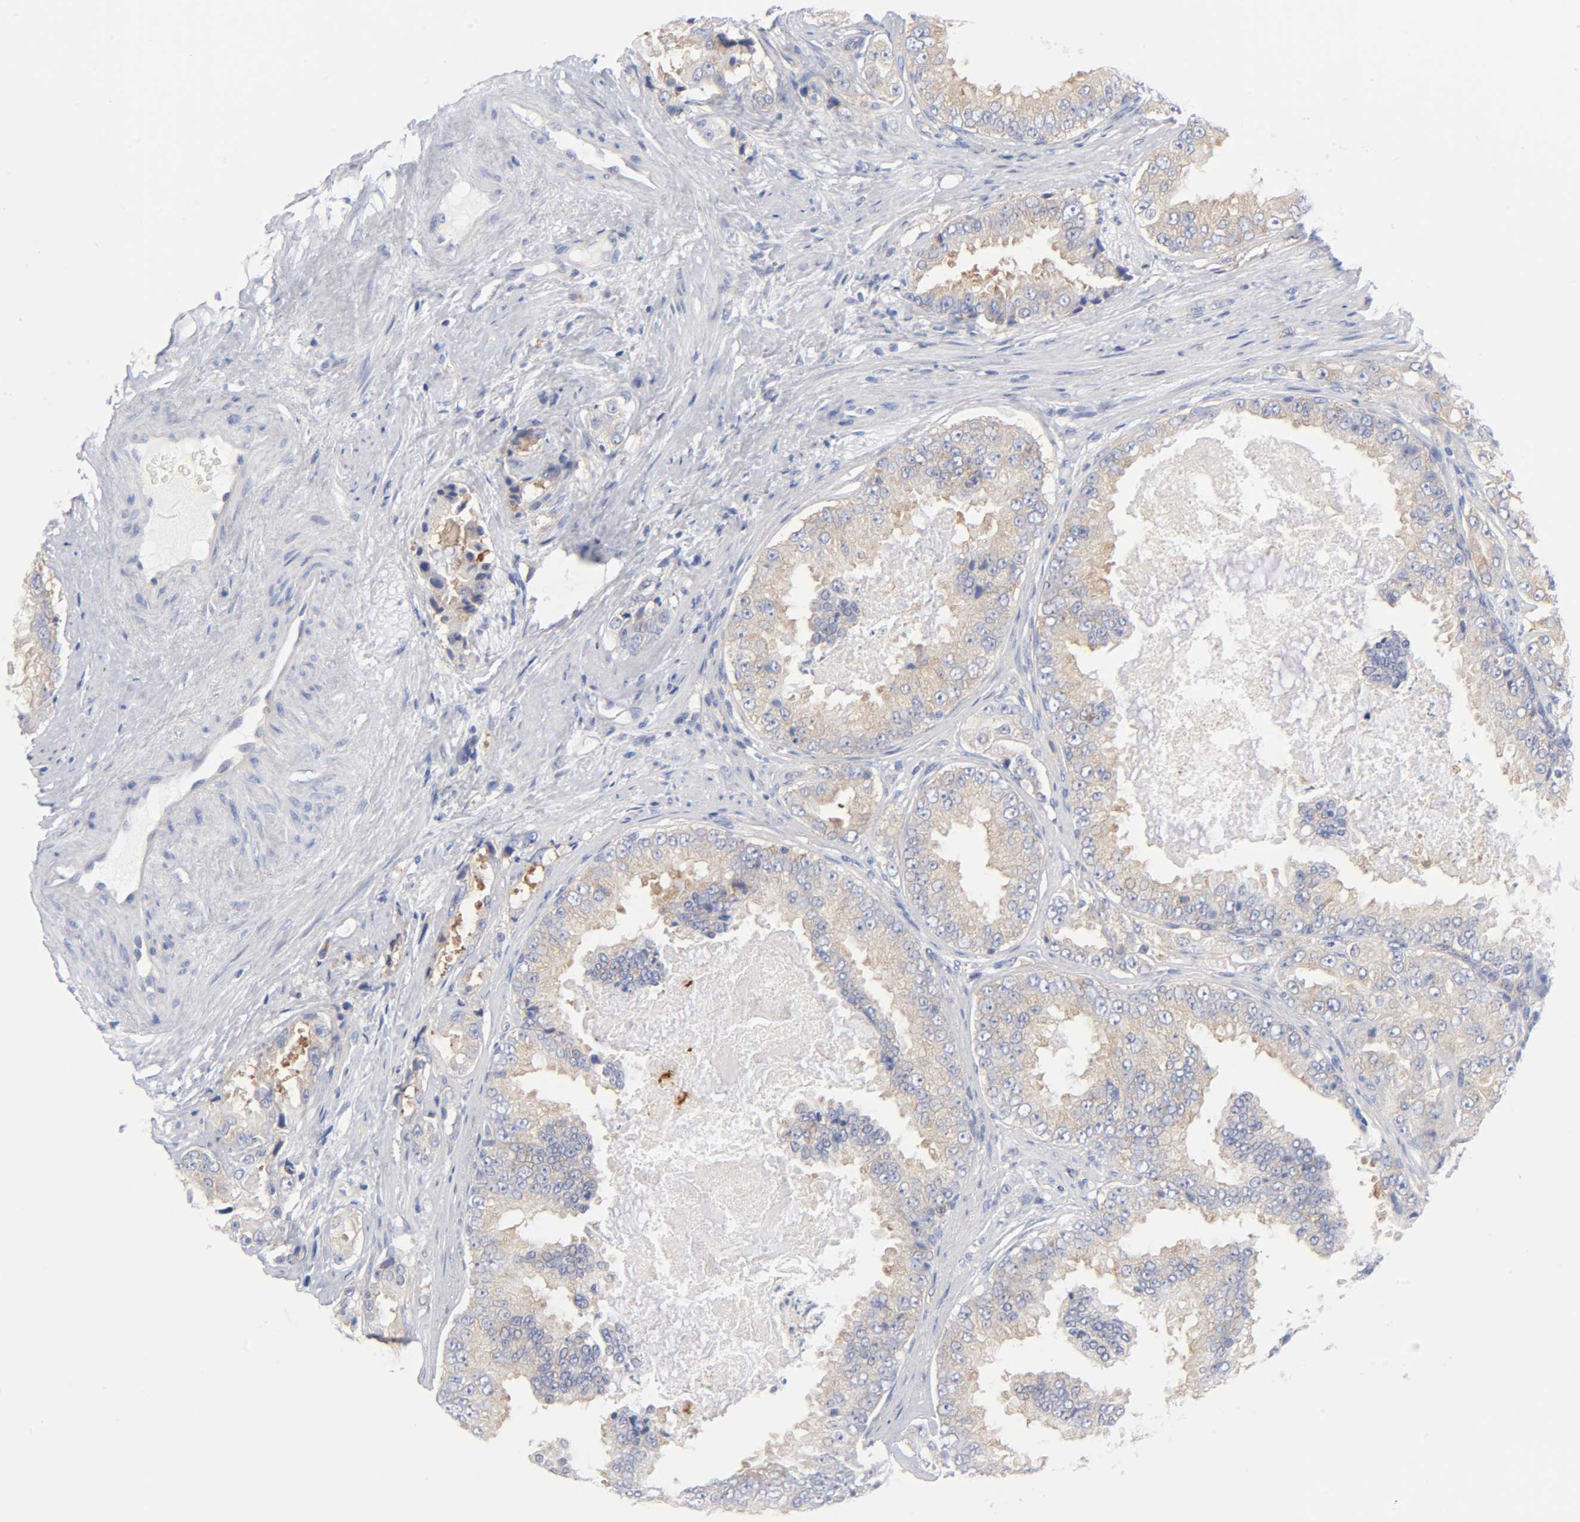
{"staining": {"intensity": "weak", "quantity": "25%-75%", "location": "cytoplasmic/membranous"}, "tissue": "prostate cancer", "cell_type": "Tumor cells", "image_type": "cancer", "snomed": [{"axis": "morphology", "description": "Adenocarcinoma, High grade"}, {"axis": "topography", "description": "Prostate"}], "caption": "Weak cytoplasmic/membranous positivity for a protein is seen in about 25%-75% of tumor cells of high-grade adenocarcinoma (prostate) using IHC.", "gene": "CD86", "patient": {"sex": "male", "age": 73}}